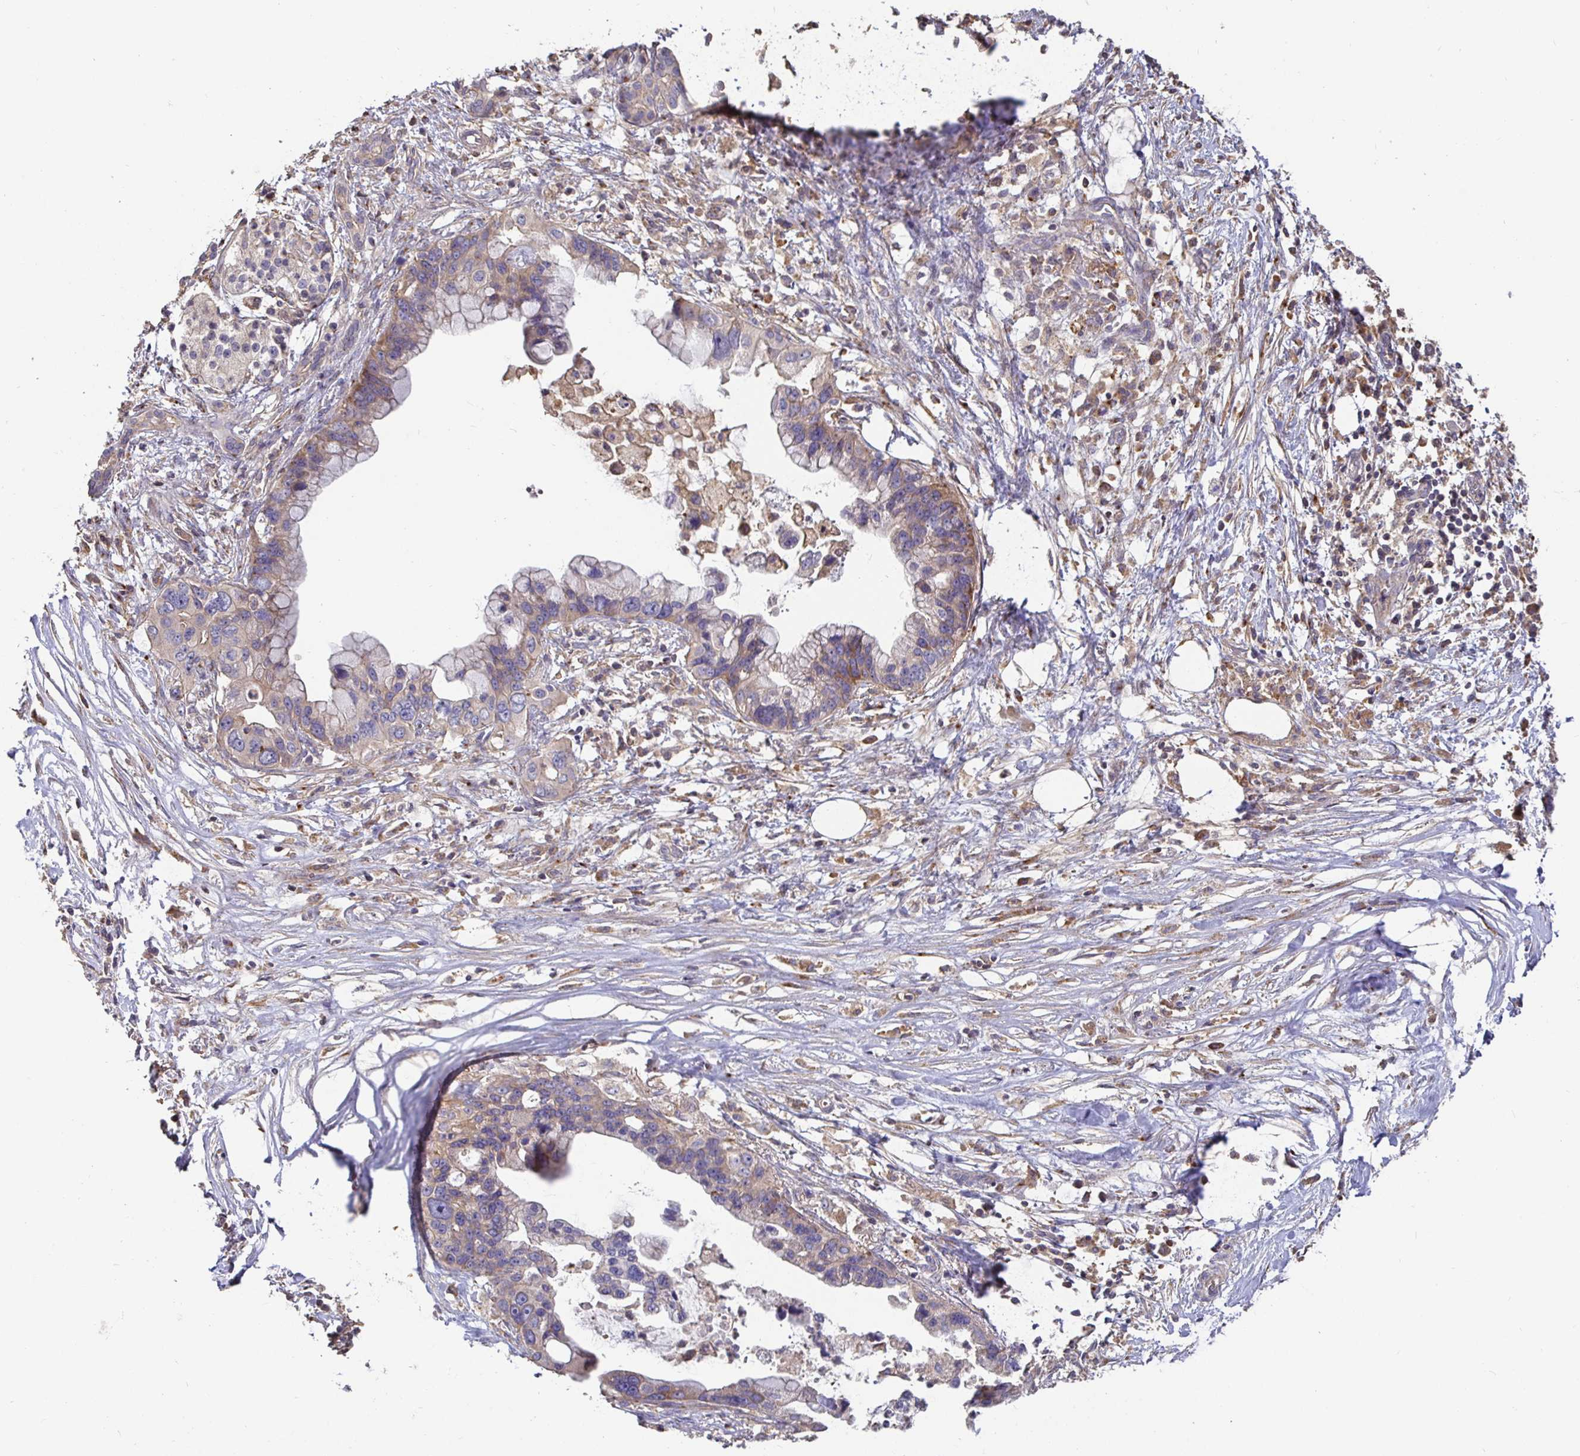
{"staining": {"intensity": "weak", "quantity": "25%-75%", "location": "cytoplasmic/membranous"}, "tissue": "pancreatic cancer", "cell_type": "Tumor cells", "image_type": "cancer", "snomed": [{"axis": "morphology", "description": "Adenocarcinoma, NOS"}, {"axis": "topography", "description": "Pancreas"}], "caption": "Brown immunohistochemical staining in human pancreatic cancer displays weak cytoplasmic/membranous positivity in approximately 25%-75% of tumor cells. (Brightfield microscopy of DAB IHC at high magnification).", "gene": "C1QTNF7", "patient": {"sex": "female", "age": 83}}